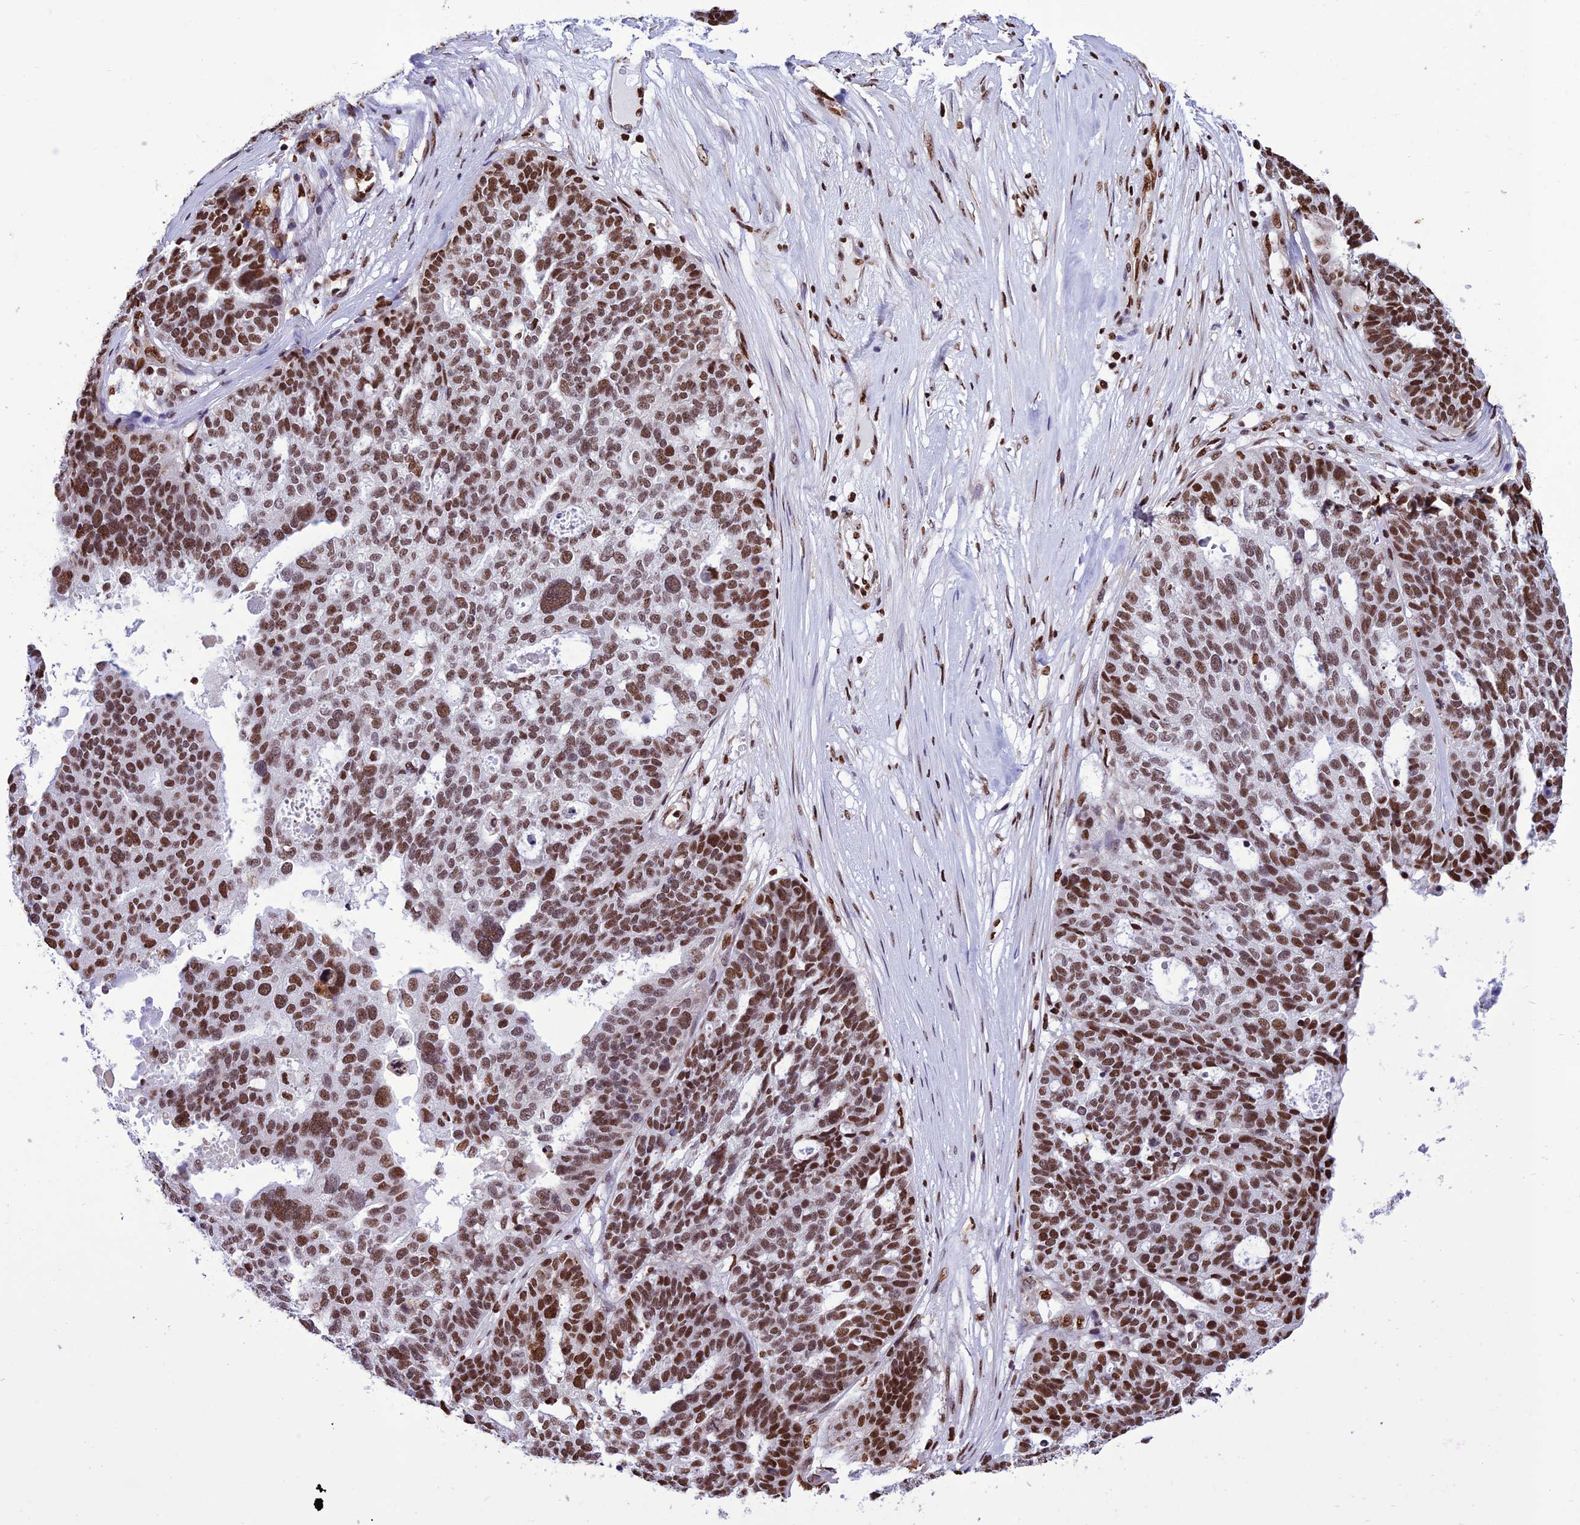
{"staining": {"intensity": "strong", "quantity": ">75%", "location": "nuclear"}, "tissue": "ovarian cancer", "cell_type": "Tumor cells", "image_type": "cancer", "snomed": [{"axis": "morphology", "description": "Cystadenocarcinoma, serous, NOS"}, {"axis": "topography", "description": "Ovary"}], "caption": "The histopathology image shows immunohistochemical staining of serous cystadenocarcinoma (ovarian). There is strong nuclear positivity is seen in approximately >75% of tumor cells. Nuclei are stained in blue.", "gene": "INO80E", "patient": {"sex": "female", "age": 59}}